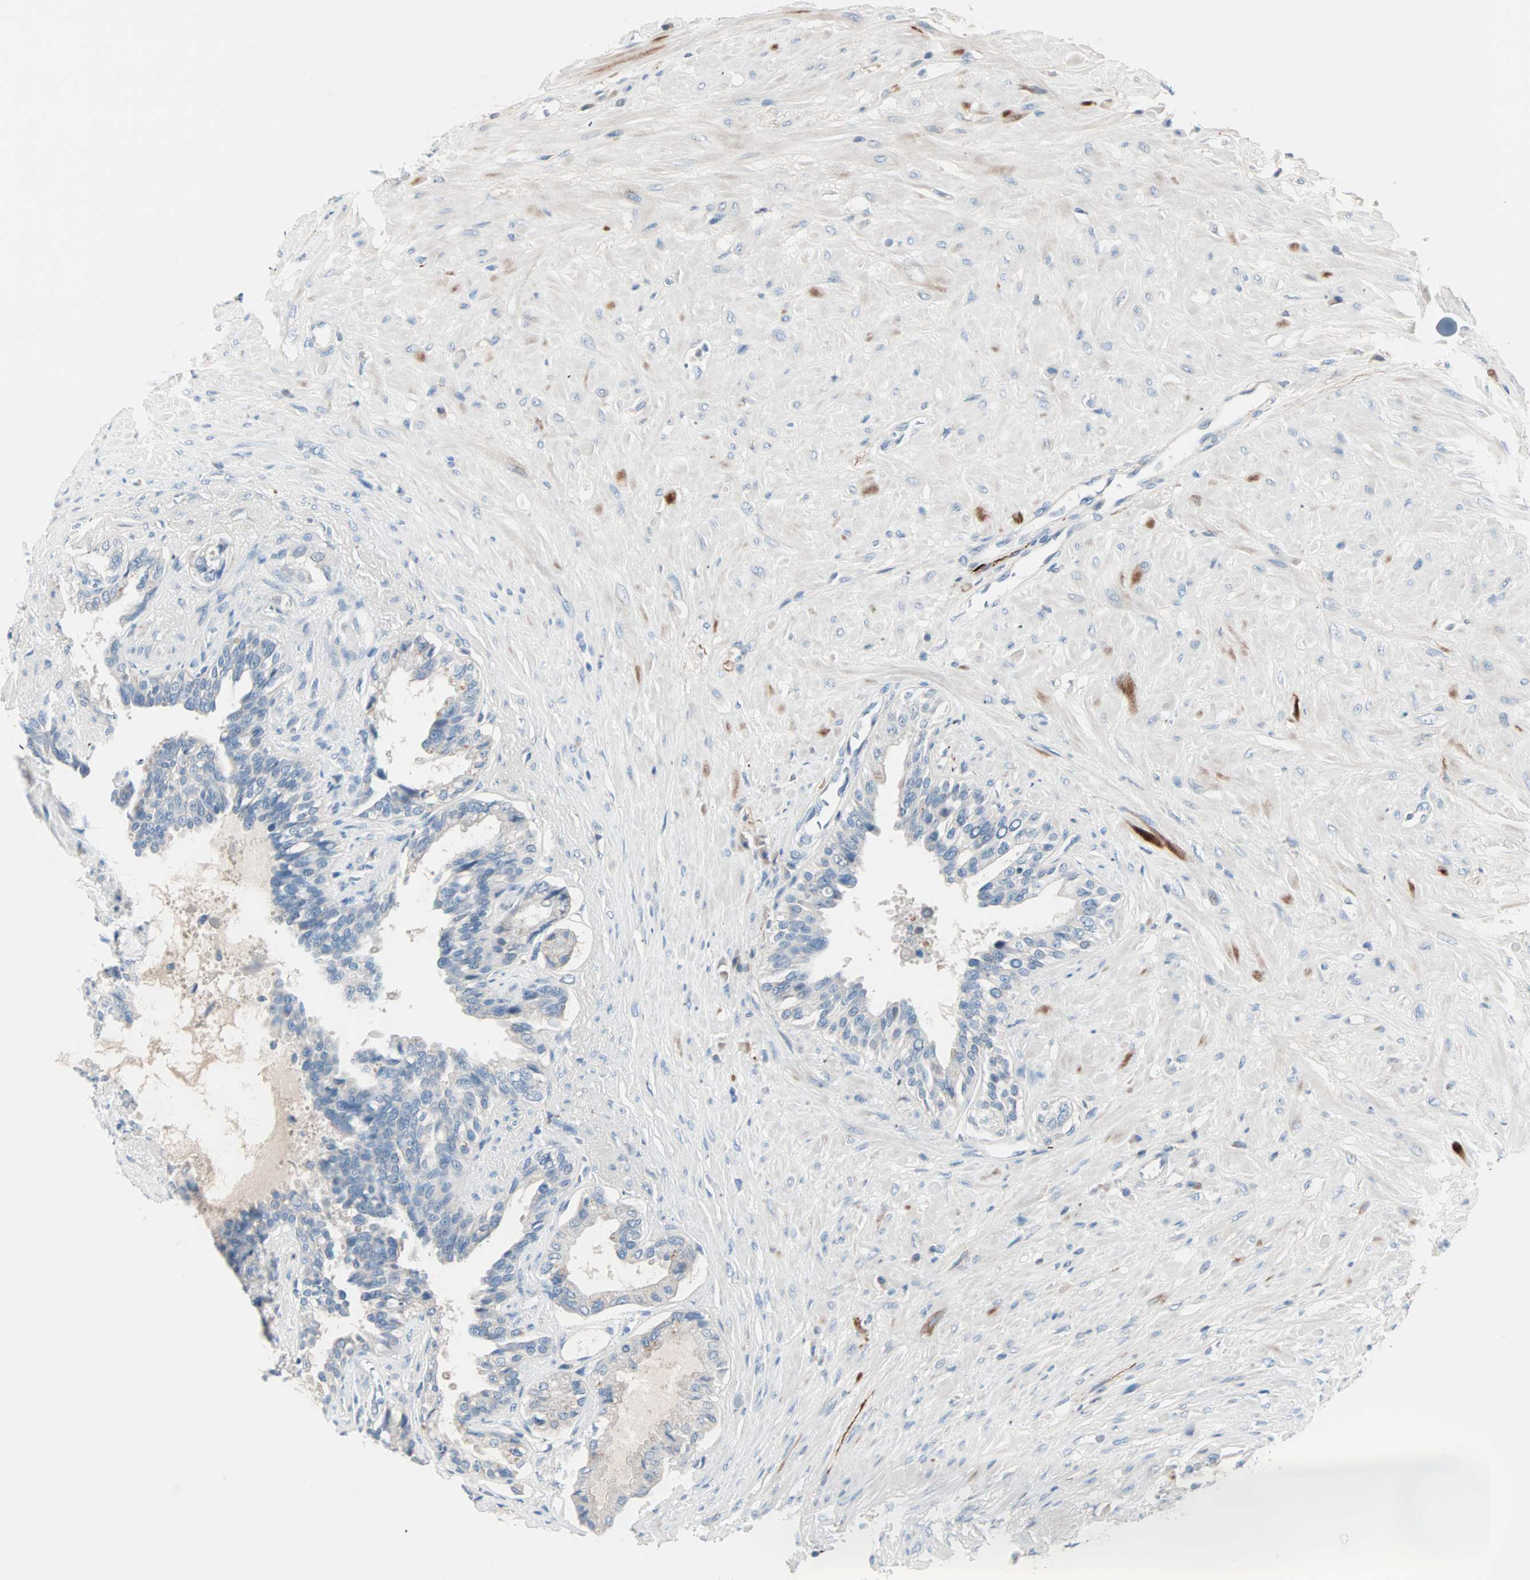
{"staining": {"intensity": "negative", "quantity": "none", "location": "none"}, "tissue": "seminal vesicle", "cell_type": "Glandular cells", "image_type": "normal", "snomed": [{"axis": "morphology", "description": "Normal tissue, NOS"}, {"axis": "topography", "description": "Seminal veicle"}], "caption": "High power microscopy histopathology image of an immunohistochemistry image of benign seminal vesicle, revealing no significant positivity in glandular cells.", "gene": "NEFH", "patient": {"sex": "male", "age": 61}}